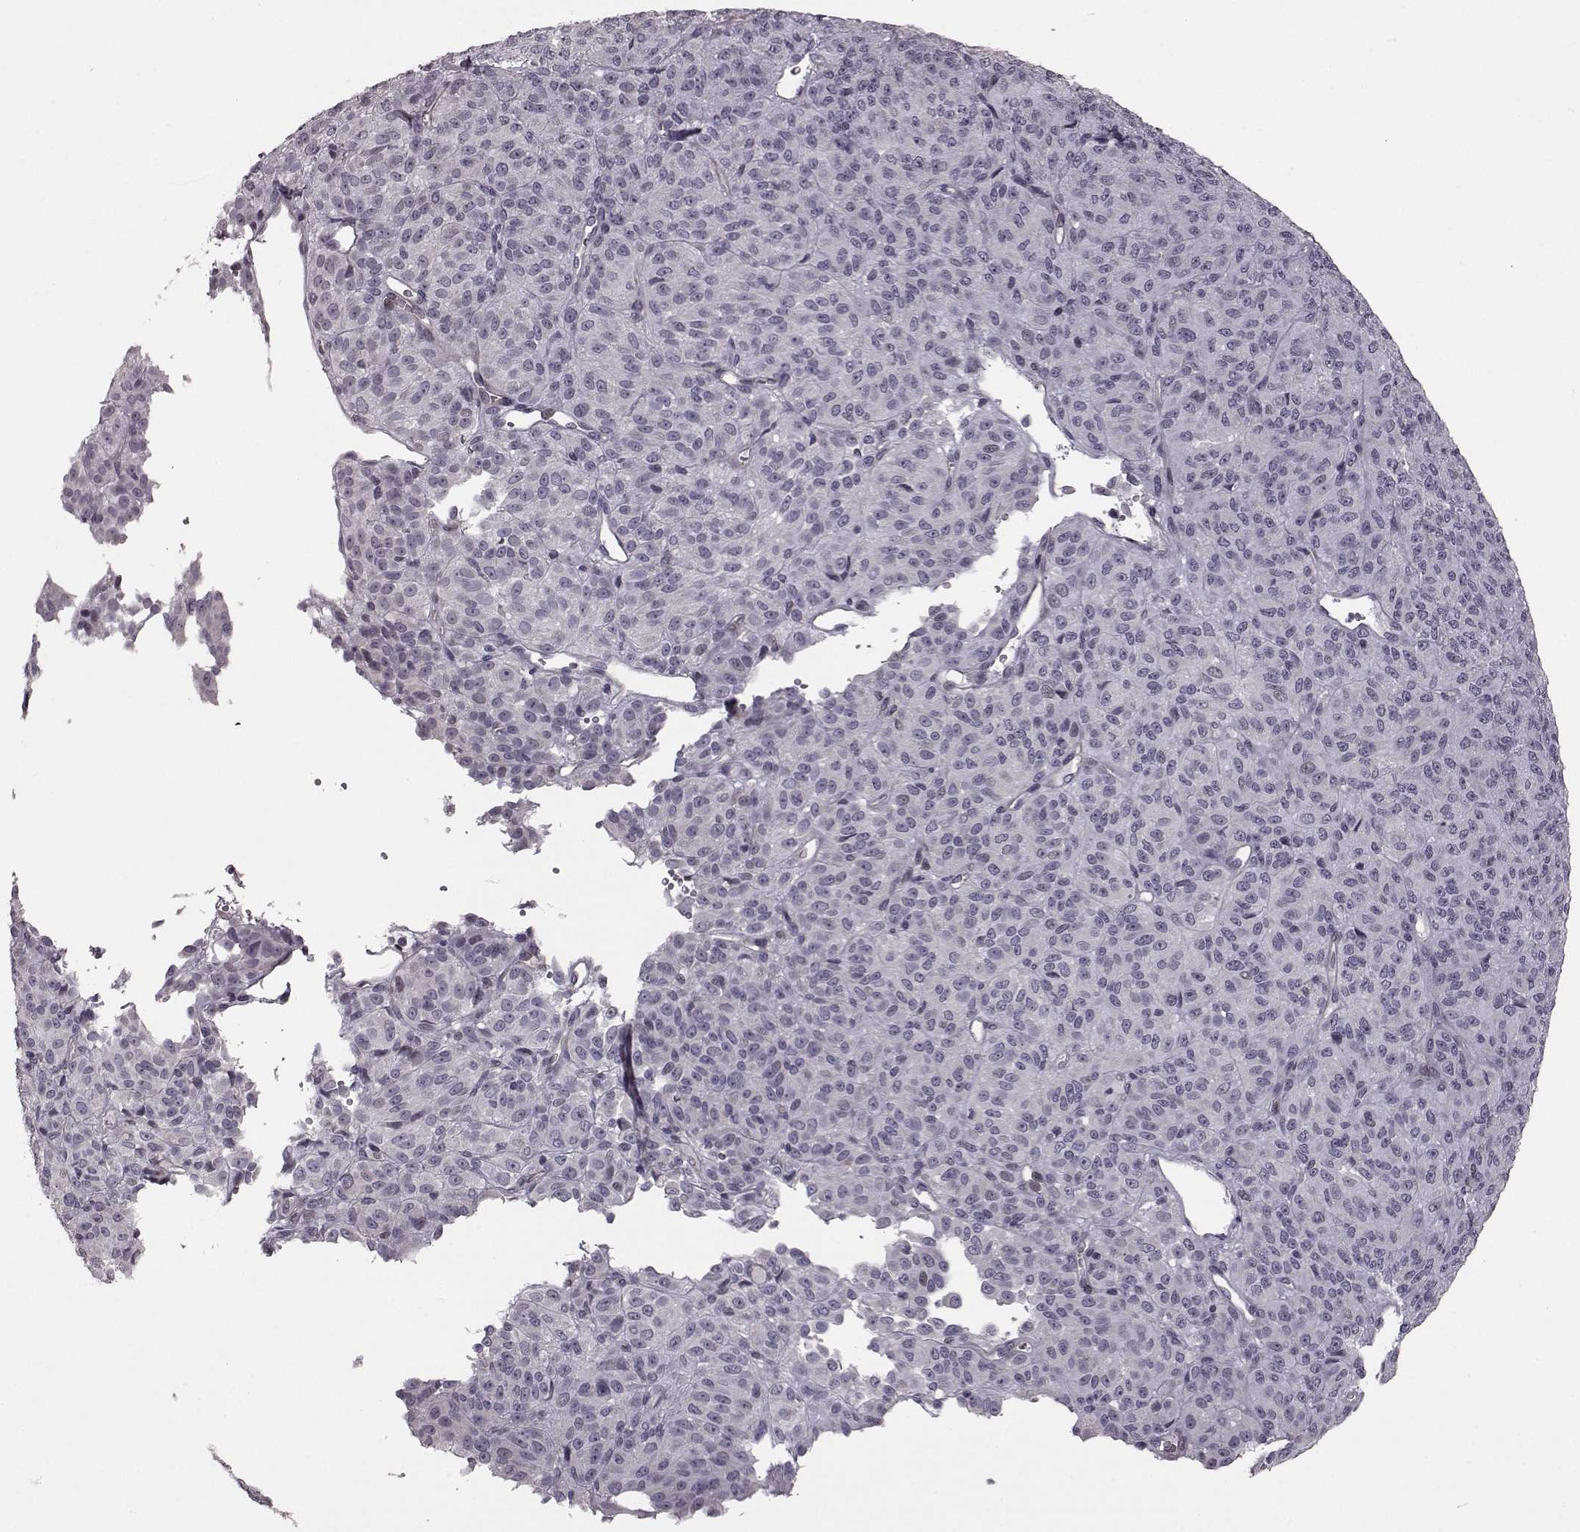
{"staining": {"intensity": "negative", "quantity": "none", "location": "none"}, "tissue": "melanoma", "cell_type": "Tumor cells", "image_type": "cancer", "snomed": [{"axis": "morphology", "description": "Malignant melanoma, Metastatic site"}, {"axis": "topography", "description": "Brain"}], "caption": "High power microscopy image of an immunohistochemistry (IHC) image of malignant melanoma (metastatic site), revealing no significant expression in tumor cells. (DAB (3,3'-diaminobenzidine) immunohistochemistry (IHC) visualized using brightfield microscopy, high magnification).", "gene": "GAL", "patient": {"sex": "female", "age": 56}}